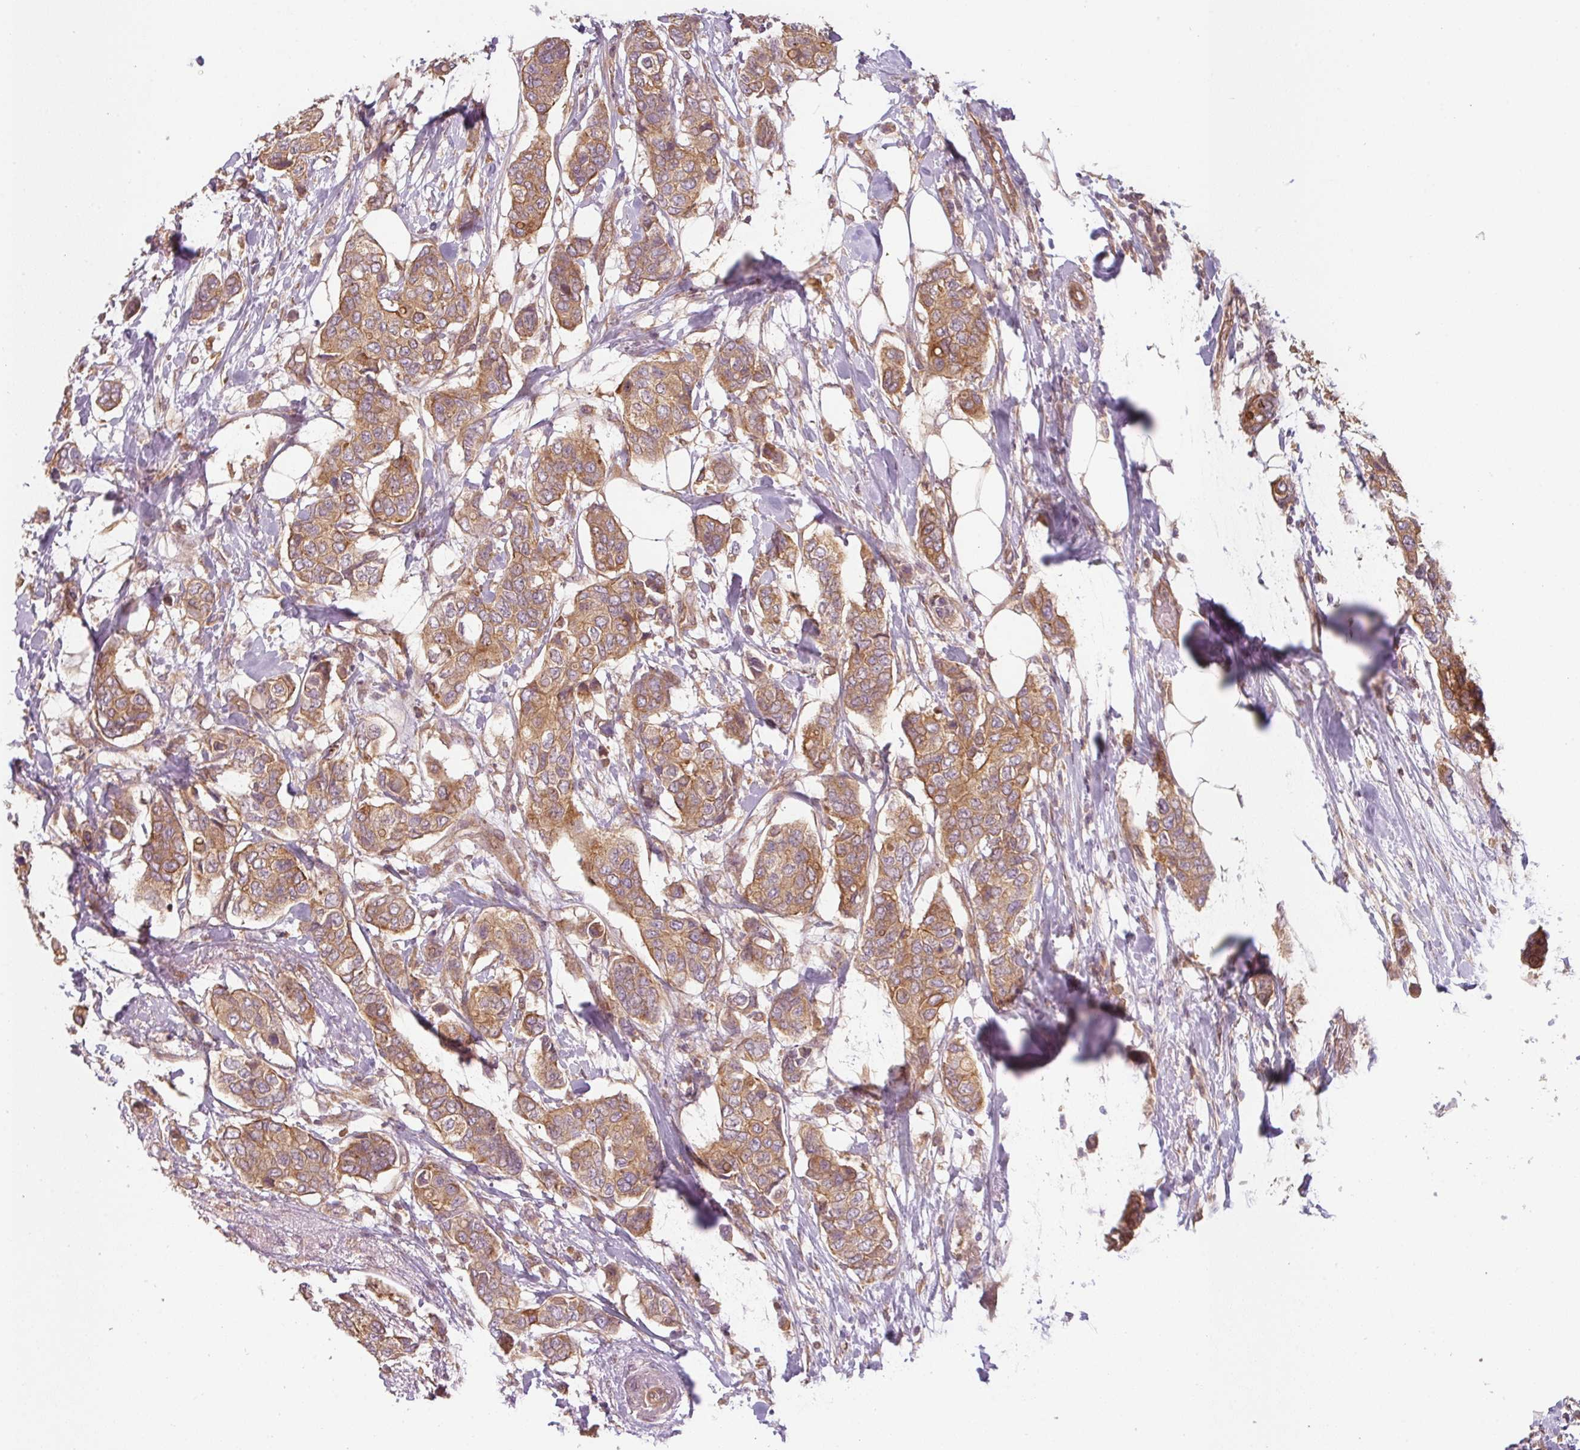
{"staining": {"intensity": "moderate", "quantity": ">75%", "location": "cytoplasmic/membranous"}, "tissue": "breast cancer", "cell_type": "Tumor cells", "image_type": "cancer", "snomed": [{"axis": "morphology", "description": "Lobular carcinoma"}, {"axis": "topography", "description": "Breast"}], "caption": "Breast cancer stained with IHC displays moderate cytoplasmic/membranous expression in approximately >75% of tumor cells.", "gene": "RNF31", "patient": {"sex": "female", "age": 51}}